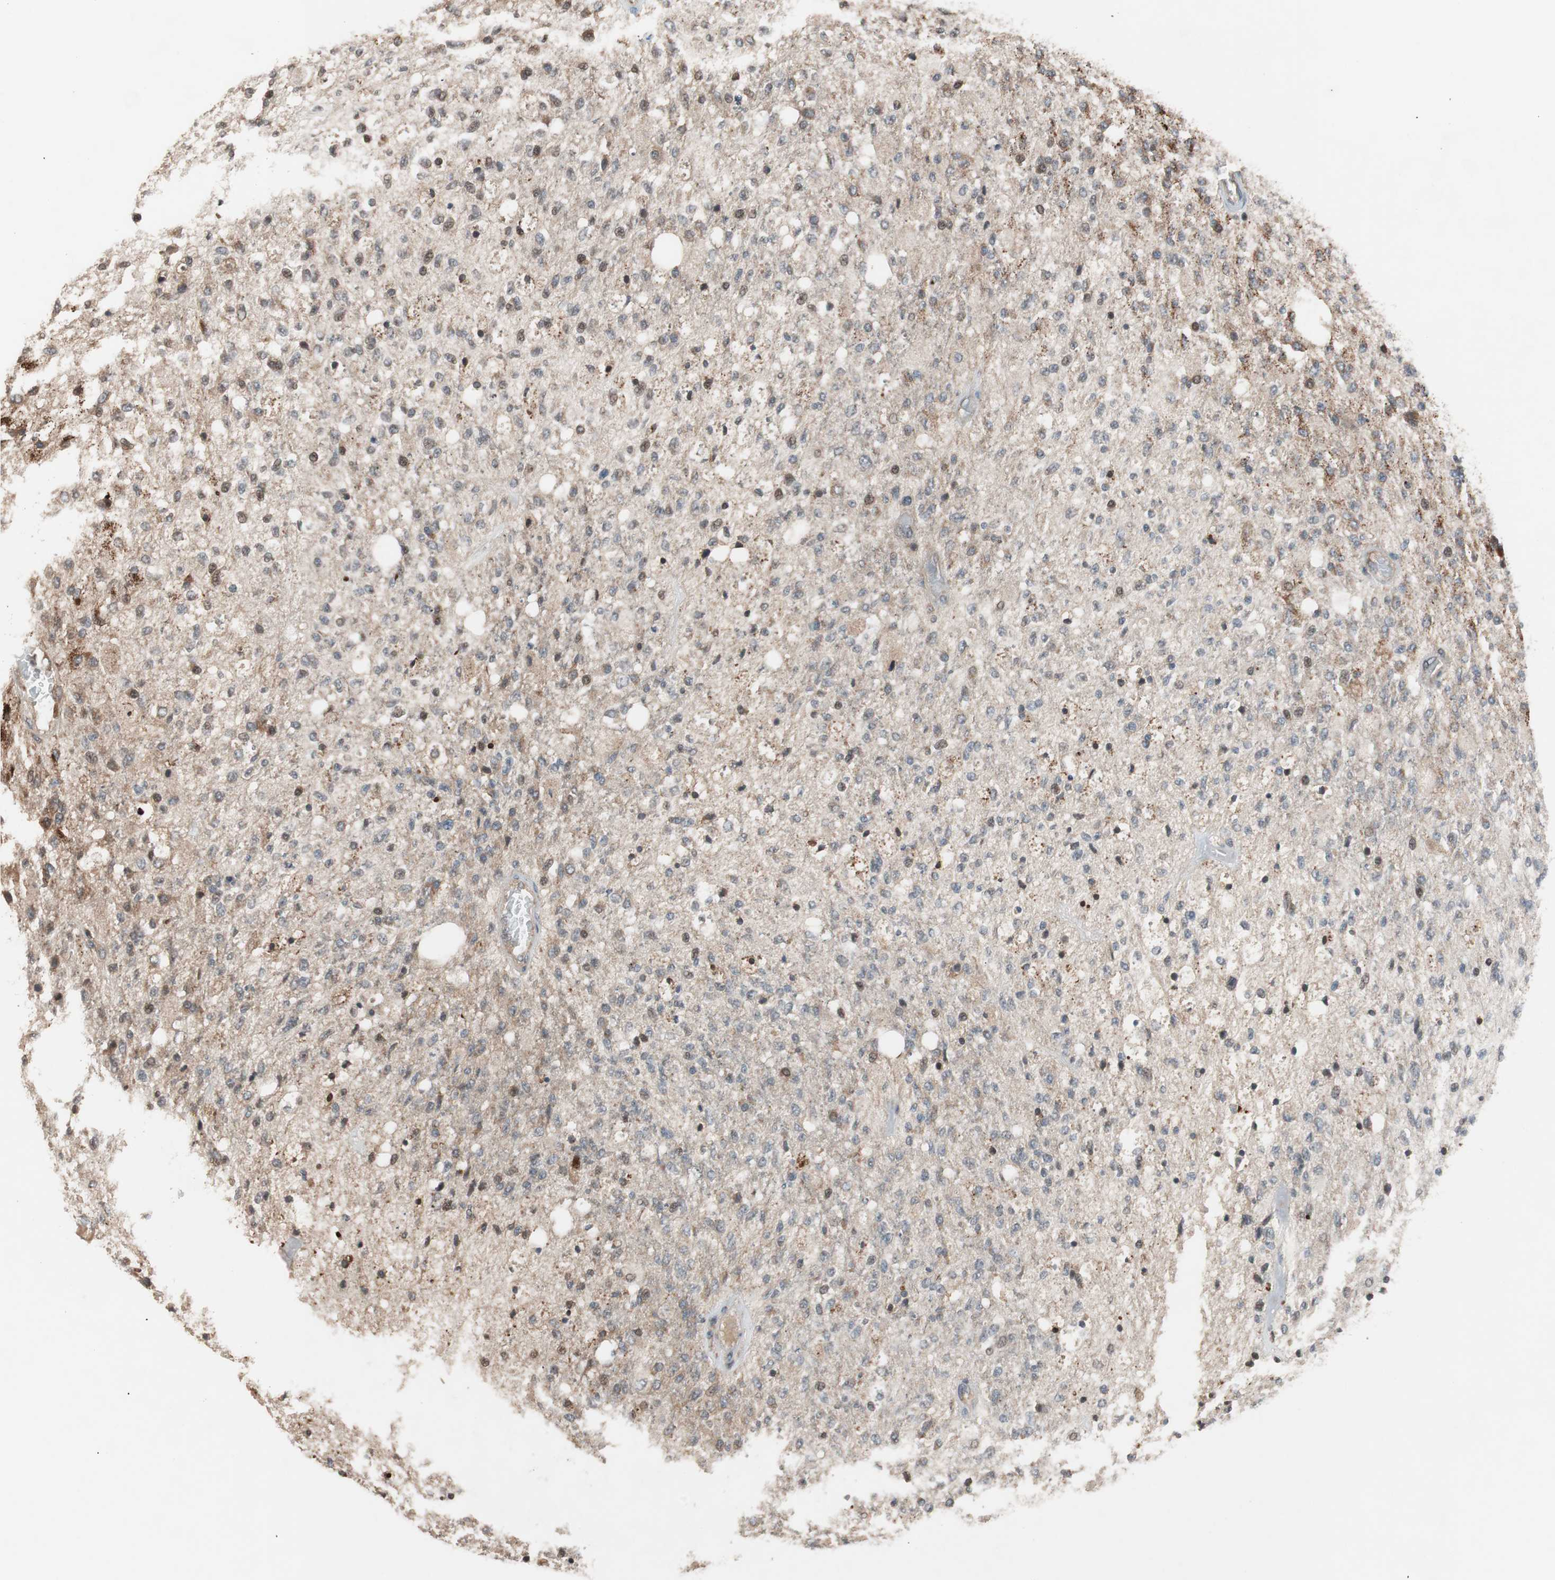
{"staining": {"intensity": "moderate", "quantity": "<25%", "location": "cytoplasmic/membranous,nuclear"}, "tissue": "glioma", "cell_type": "Tumor cells", "image_type": "cancer", "snomed": [{"axis": "morphology", "description": "Normal tissue, NOS"}, {"axis": "morphology", "description": "Glioma, malignant, High grade"}, {"axis": "topography", "description": "Cerebral cortex"}], "caption": "Moderate cytoplasmic/membranous and nuclear positivity for a protein is seen in approximately <25% of tumor cells of malignant high-grade glioma using immunohistochemistry (IHC).", "gene": "NF2", "patient": {"sex": "male", "age": 77}}